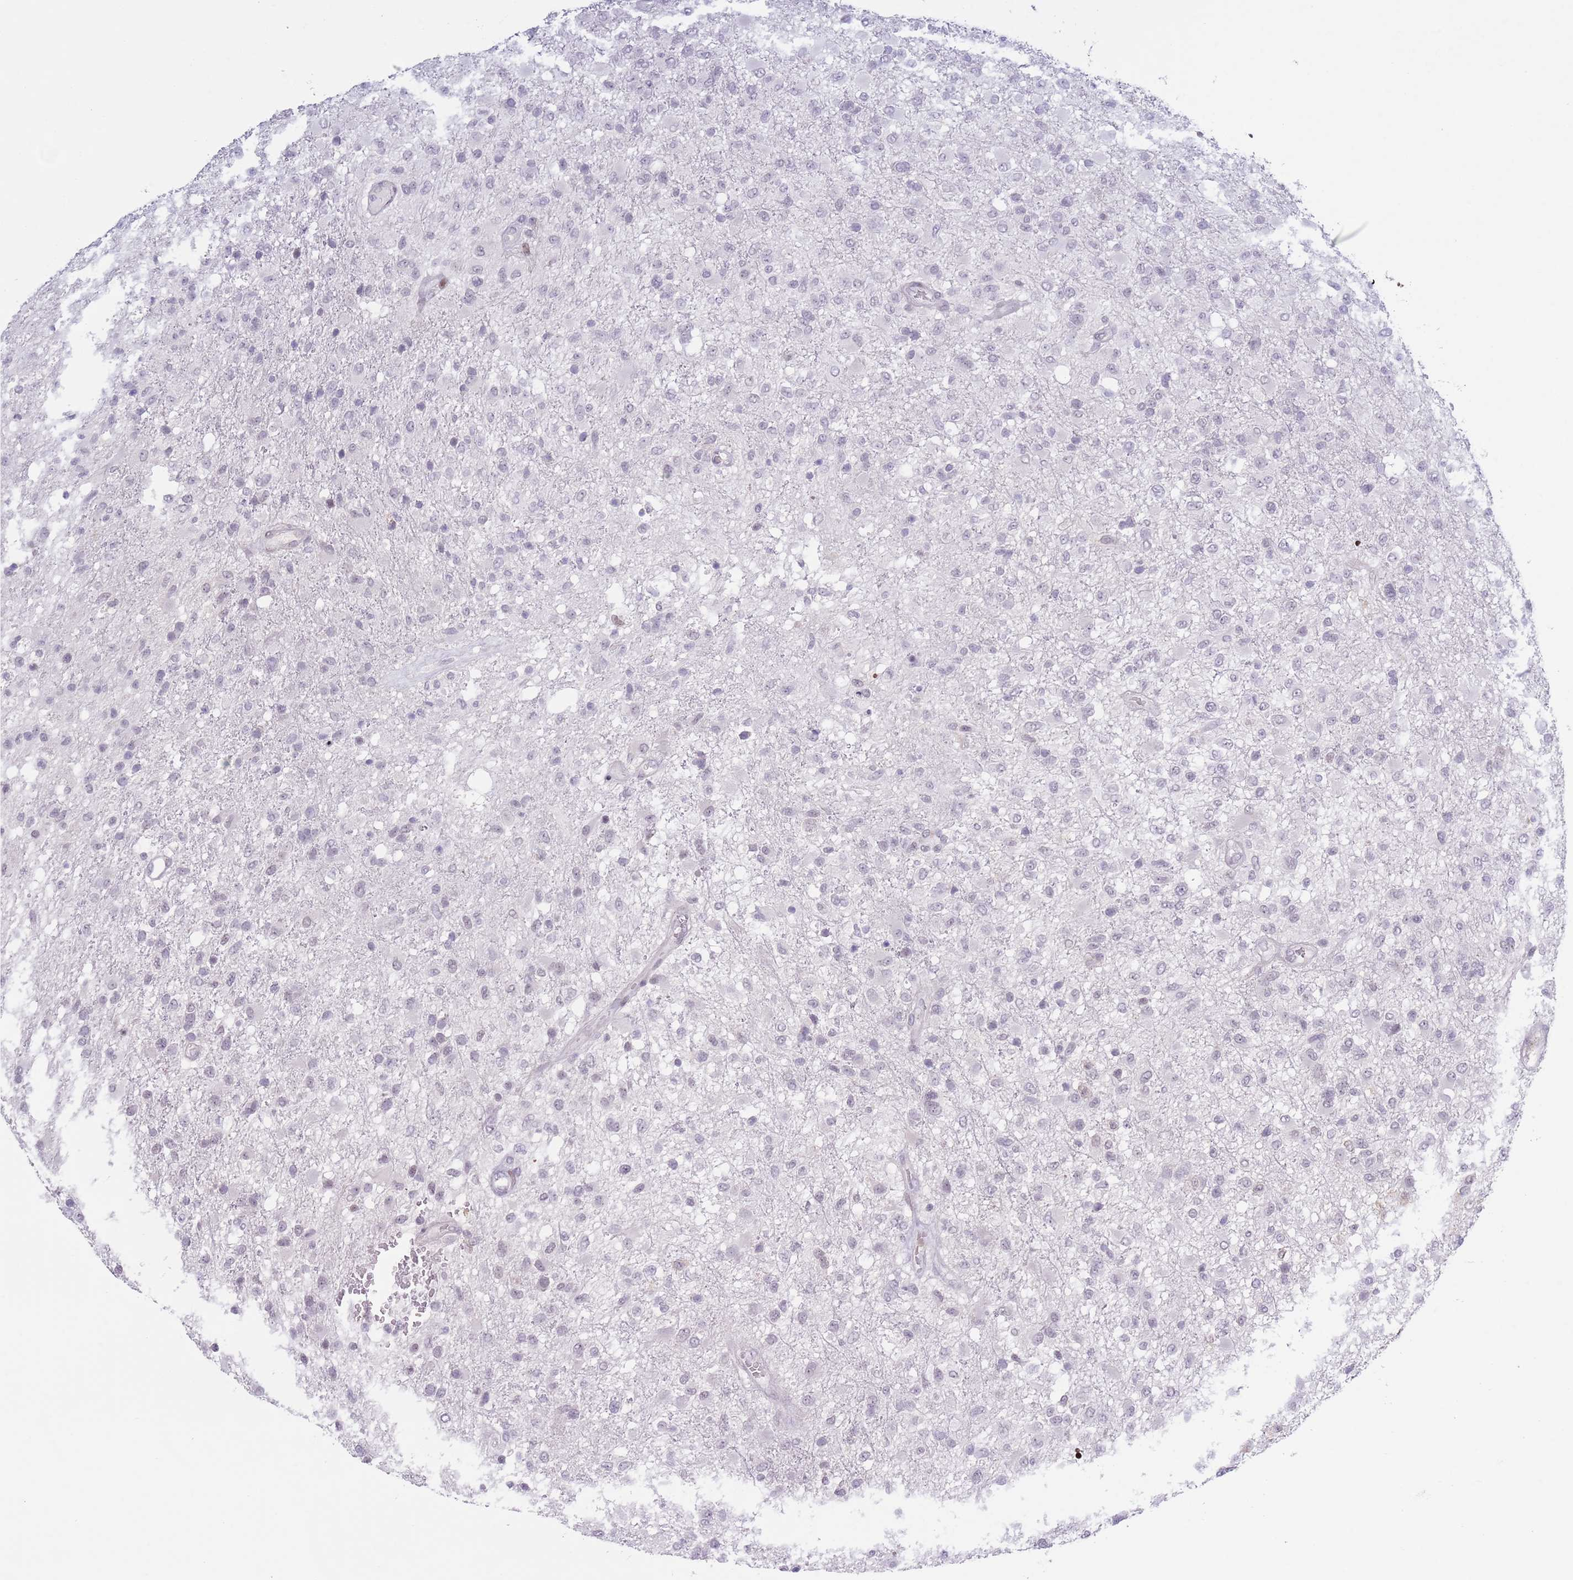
{"staining": {"intensity": "weak", "quantity": "<25%", "location": "nuclear"}, "tissue": "glioma", "cell_type": "Tumor cells", "image_type": "cancer", "snomed": [{"axis": "morphology", "description": "Glioma, malignant, High grade"}, {"axis": "topography", "description": "Brain"}], "caption": "A photomicrograph of glioma stained for a protein displays no brown staining in tumor cells.", "gene": "MFSD10", "patient": {"sex": "female", "age": 74}}